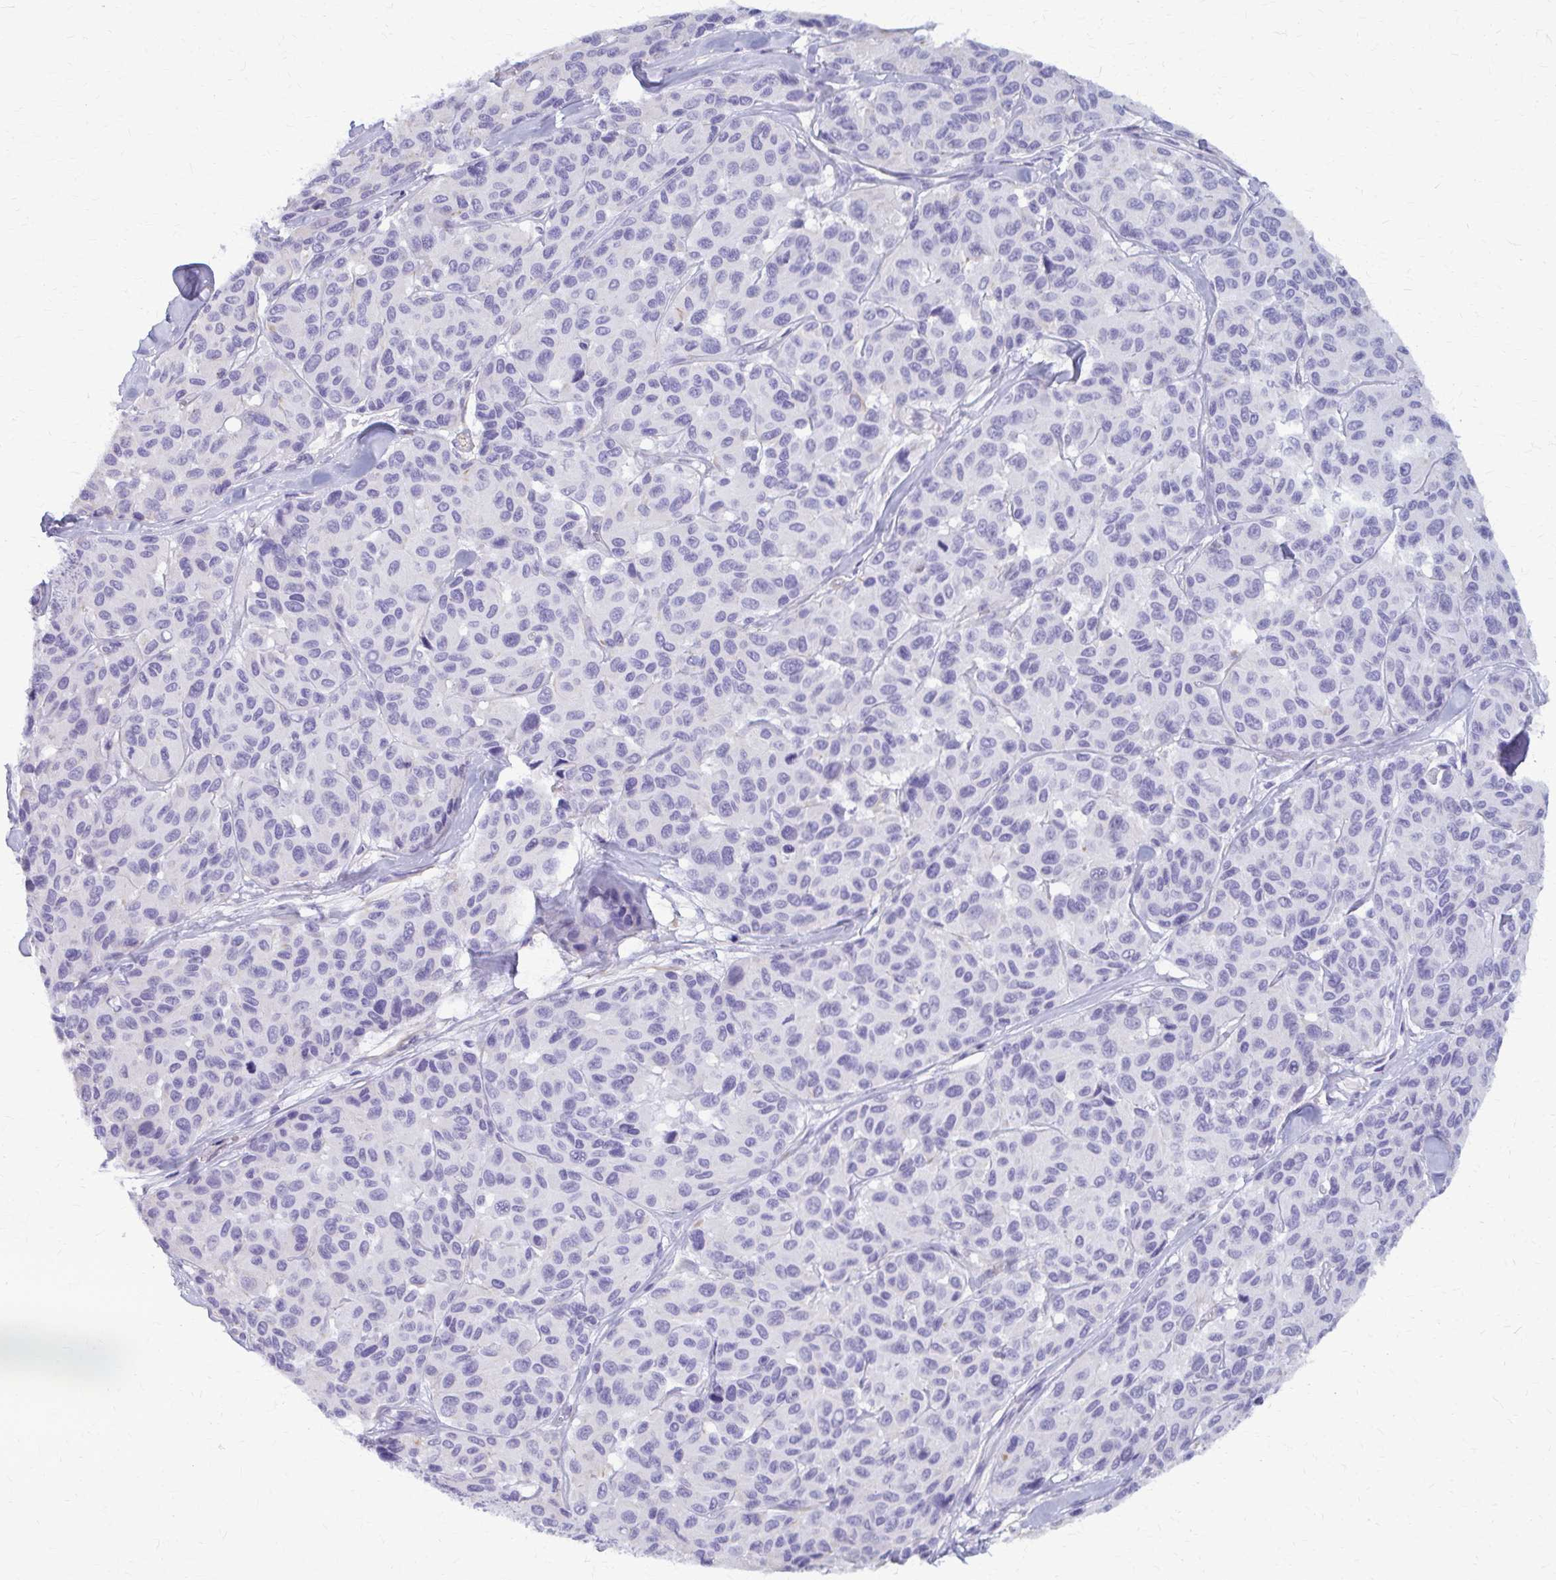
{"staining": {"intensity": "negative", "quantity": "none", "location": "none"}, "tissue": "melanoma", "cell_type": "Tumor cells", "image_type": "cancer", "snomed": [{"axis": "morphology", "description": "Malignant melanoma, NOS"}, {"axis": "topography", "description": "Skin"}], "caption": "Immunohistochemistry (IHC) micrograph of neoplastic tissue: malignant melanoma stained with DAB exhibits no significant protein staining in tumor cells.", "gene": "GFAP", "patient": {"sex": "female", "age": 66}}